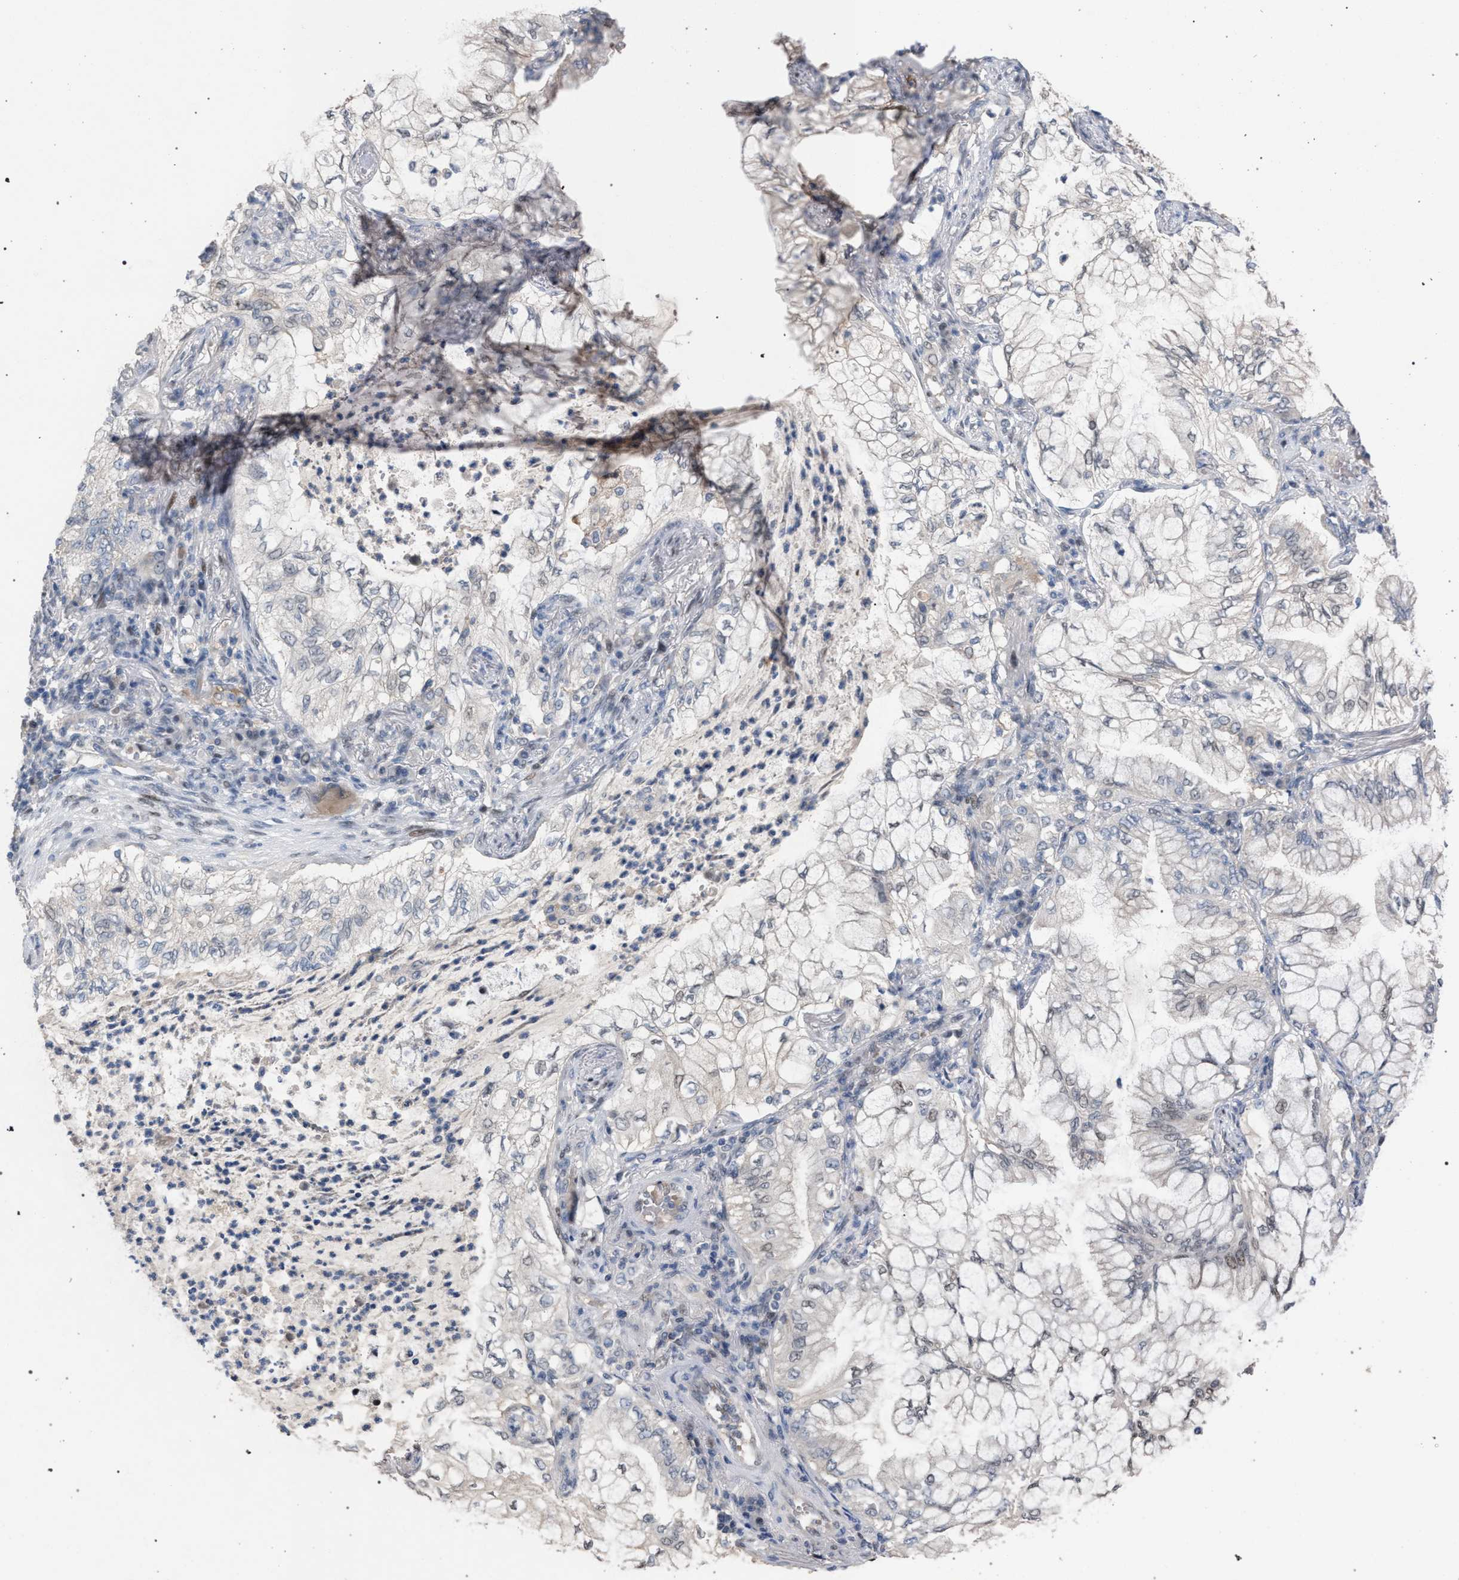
{"staining": {"intensity": "negative", "quantity": "none", "location": "none"}, "tissue": "lung cancer", "cell_type": "Tumor cells", "image_type": "cancer", "snomed": [{"axis": "morphology", "description": "Adenocarcinoma, NOS"}, {"axis": "topography", "description": "Lung"}], "caption": "Protein analysis of adenocarcinoma (lung) demonstrates no significant positivity in tumor cells. (DAB immunohistochemistry with hematoxylin counter stain).", "gene": "TECPR1", "patient": {"sex": "female", "age": 70}}